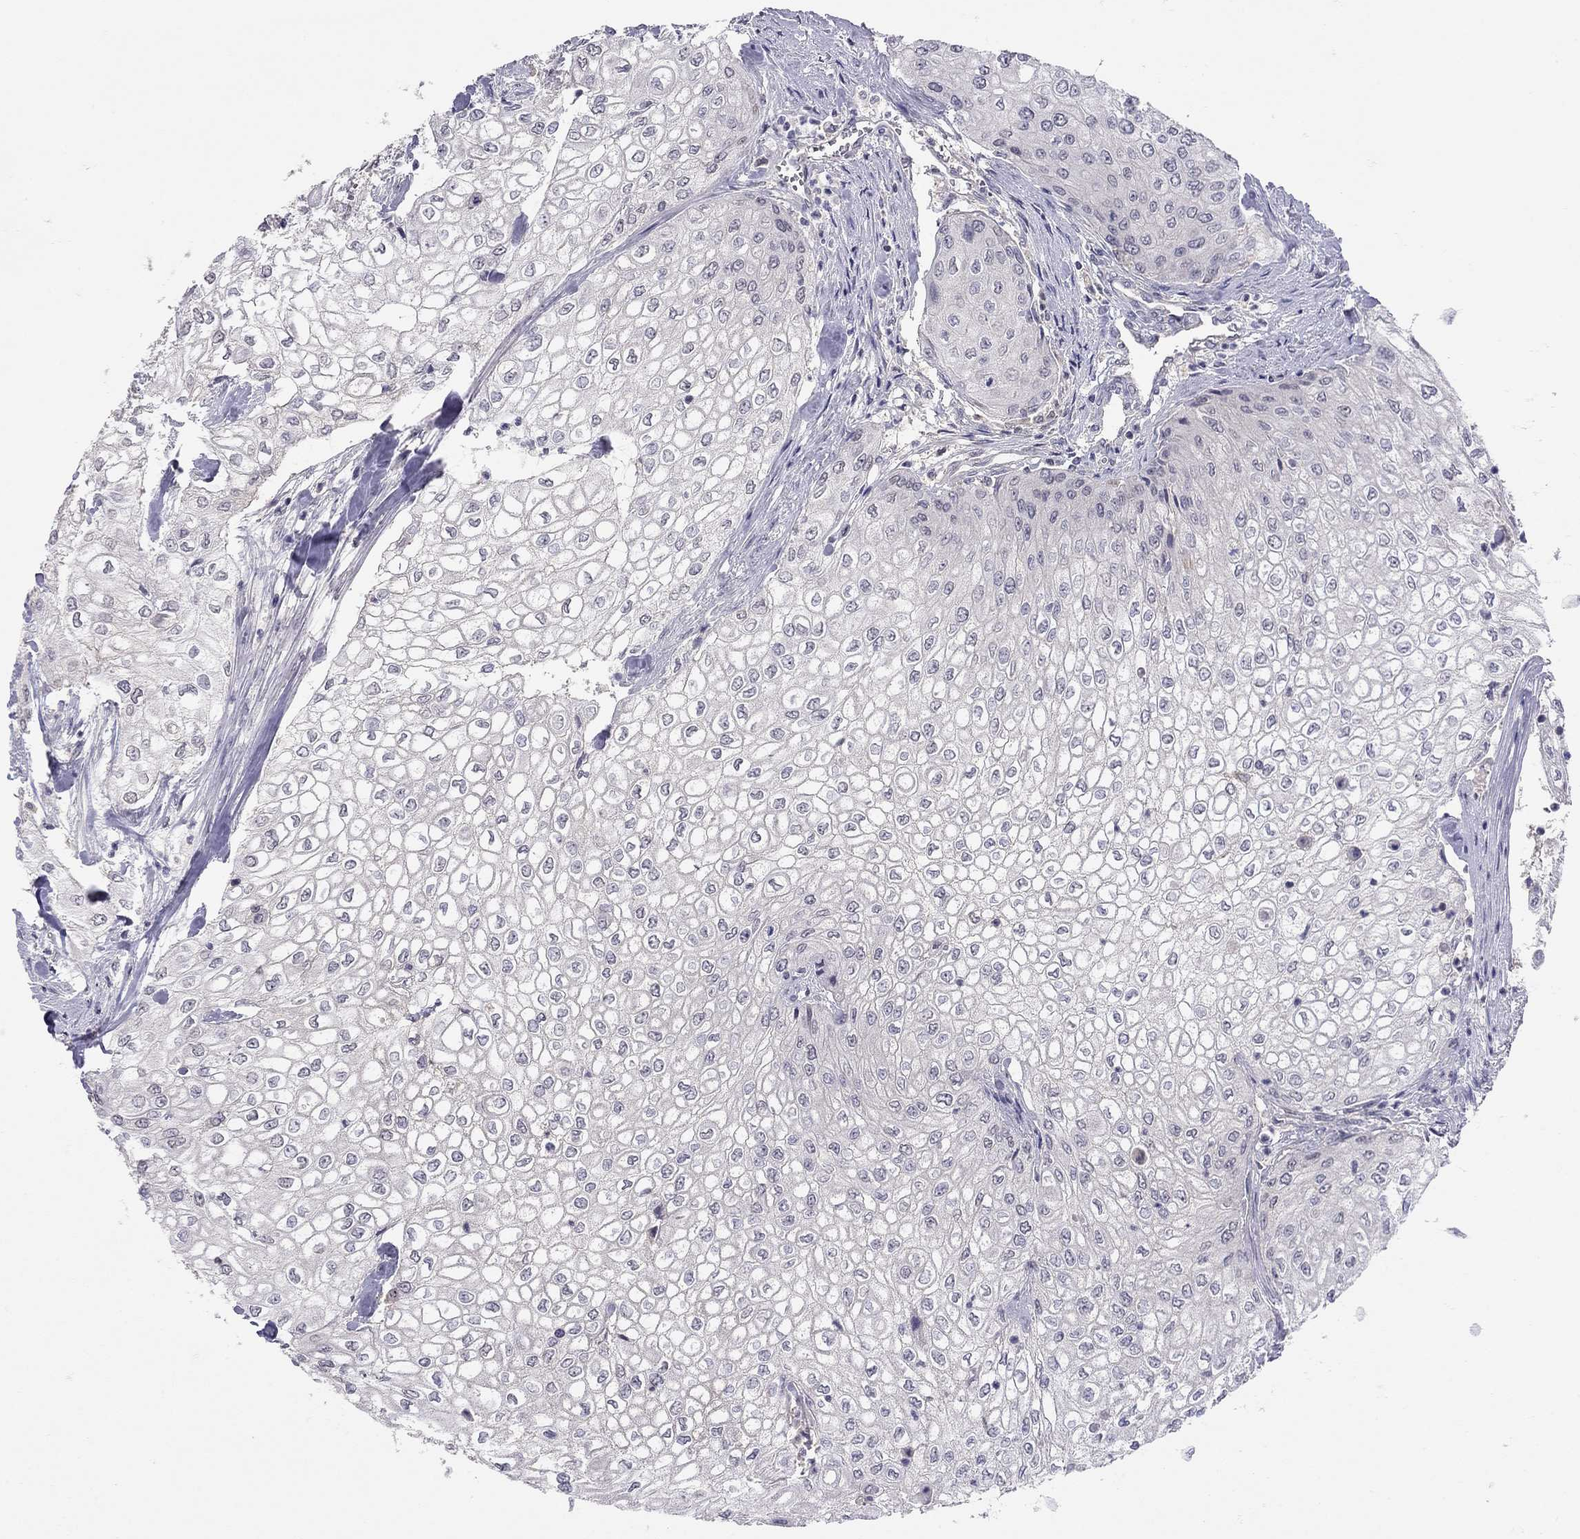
{"staining": {"intensity": "negative", "quantity": "none", "location": "none"}, "tissue": "urothelial cancer", "cell_type": "Tumor cells", "image_type": "cancer", "snomed": [{"axis": "morphology", "description": "Urothelial carcinoma, High grade"}, {"axis": "topography", "description": "Urinary bladder"}], "caption": "Immunohistochemistry (IHC) of urothelial cancer shows no positivity in tumor cells. The staining was performed using DAB to visualize the protein expression in brown, while the nuclei were stained in blue with hematoxylin (Magnification: 20x).", "gene": "RTP5", "patient": {"sex": "male", "age": 62}}